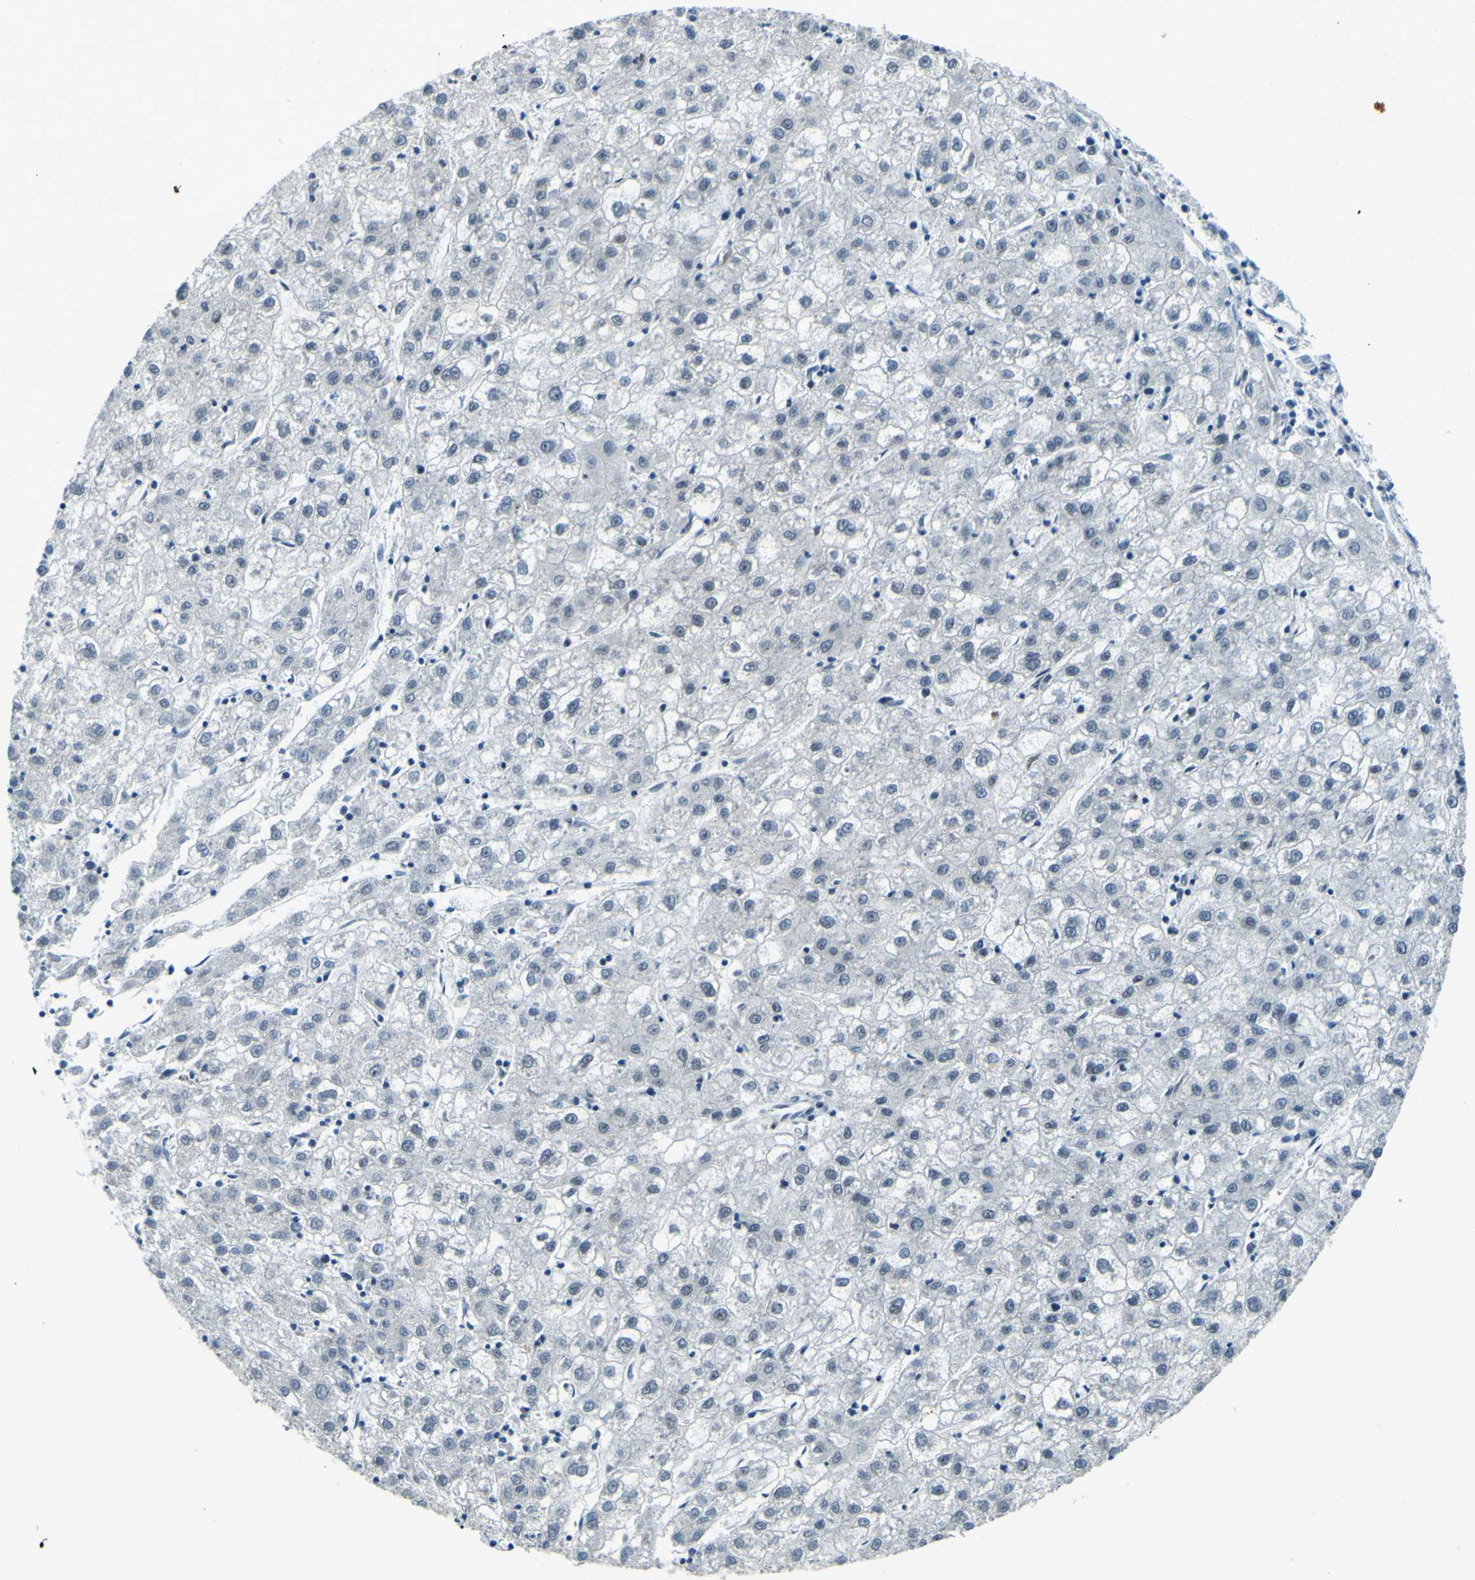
{"staining": {"intensity": "negative", "quantity": "none", "location": "none"}, "tissue": "liver cancer", "cell_type": "Tumor cells", "image_type": "cancer", "snomed": [{"axis": "morphology", "description": "Carcinoma, Hepatocellular, NOS"}, {"axis": "topography", "description": "Liver"}], "caption": "The IHC histopathology image has no significant staining in tumor cells of hepatocellular carcinoma (liver) tissue.", "gene": "CEBPG", "patient": {"sex": "male", "age": 72}}